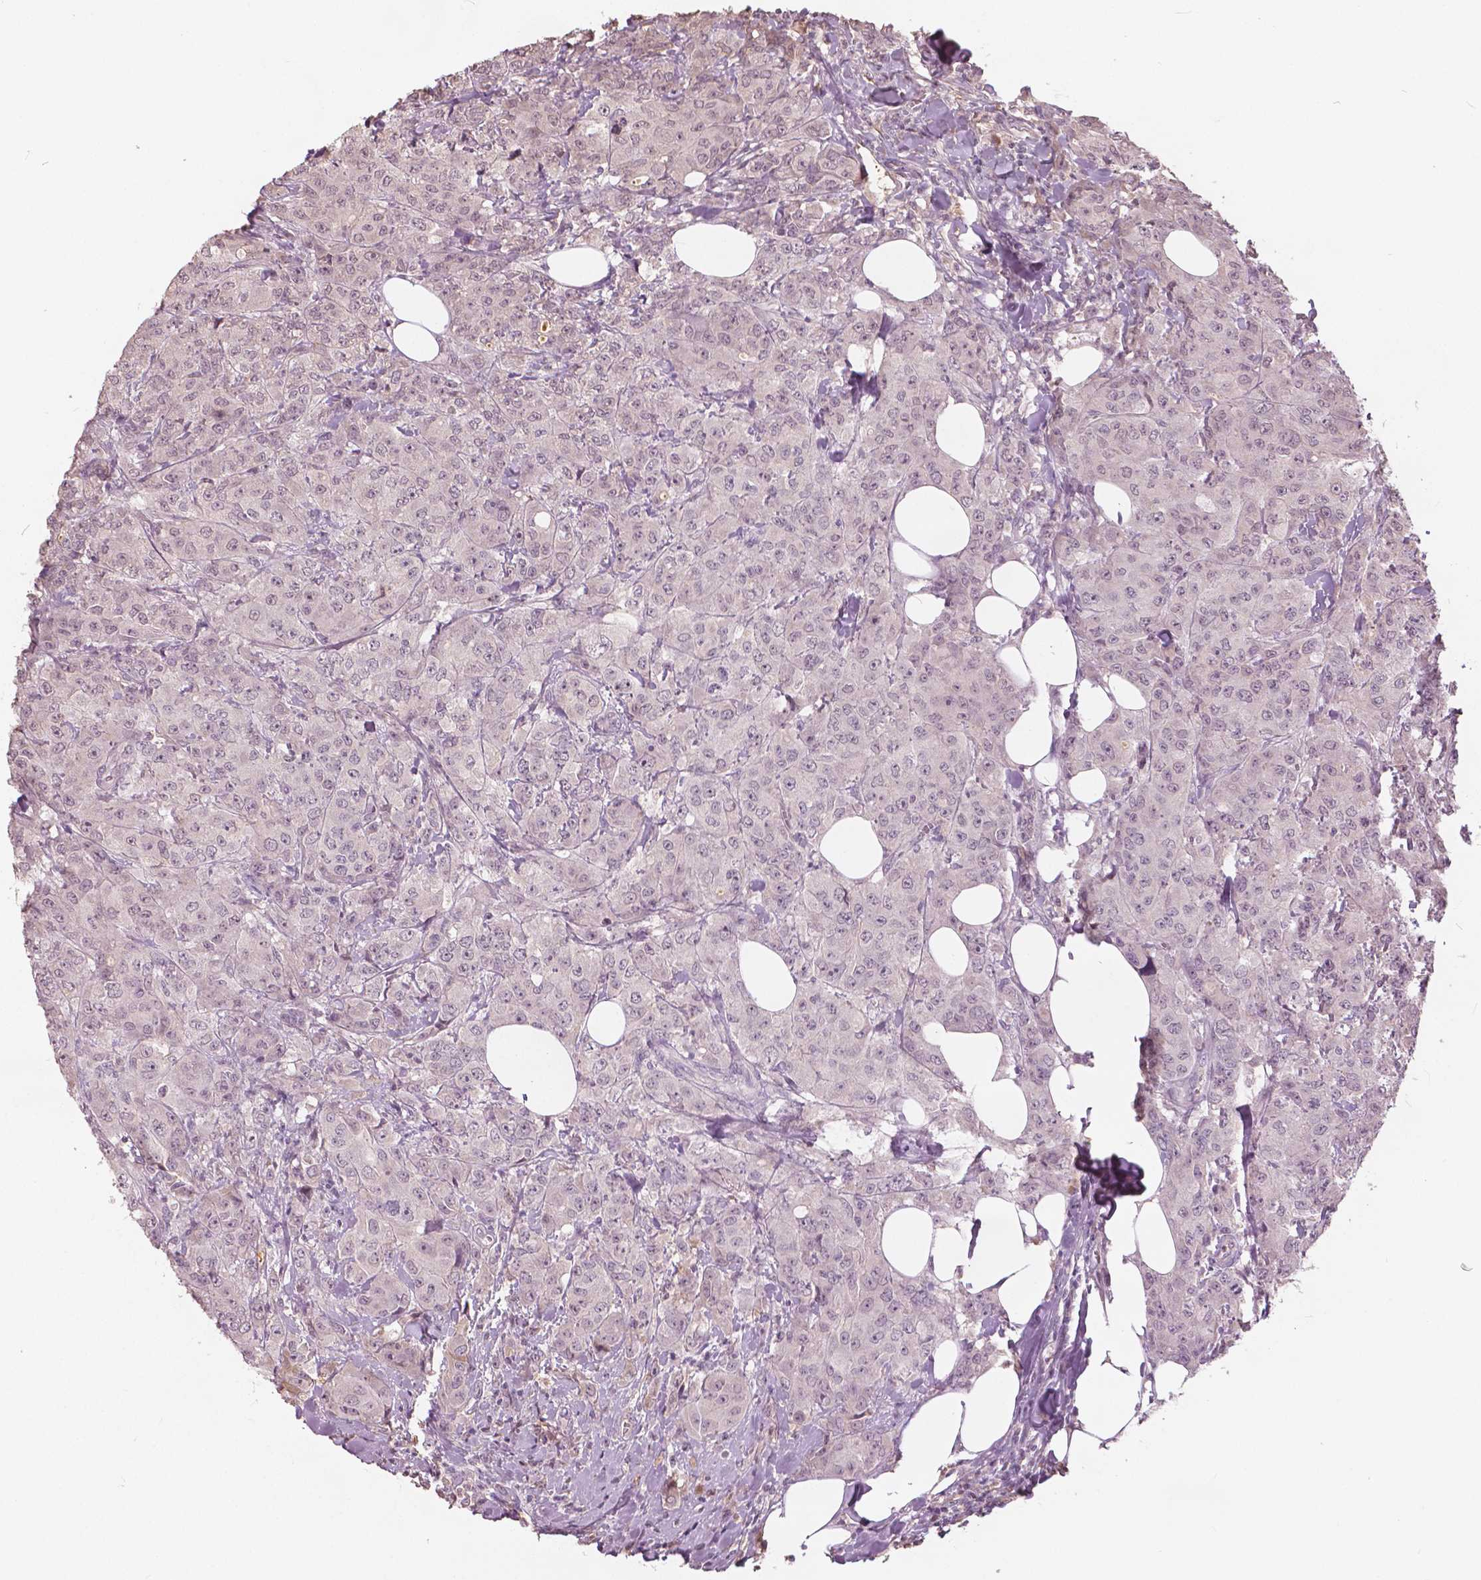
{"staining": {"intensity": "weak", "quantity": "<25%", "location": "nuclear"}, "tissue": "breast cancer", "cell_type": "Tumor cells", "image_type": "cancer", "snomed": [{"axis": "morphology", "description": "Normal tissue, NOS"}, {"axis": "morphology", "description": "Duct carcinoma"}, {"axis": "topography", "description": "Breast"}], "caption": "Protein analysis of intraductal carcinoma (breast) displays no significant positivity in tumor cells. (Immunohistochemistry, brightfield microscopy, high magnification).", "gene": "ANGPTL4", "patient": {"sex": "female", "age": 43}}